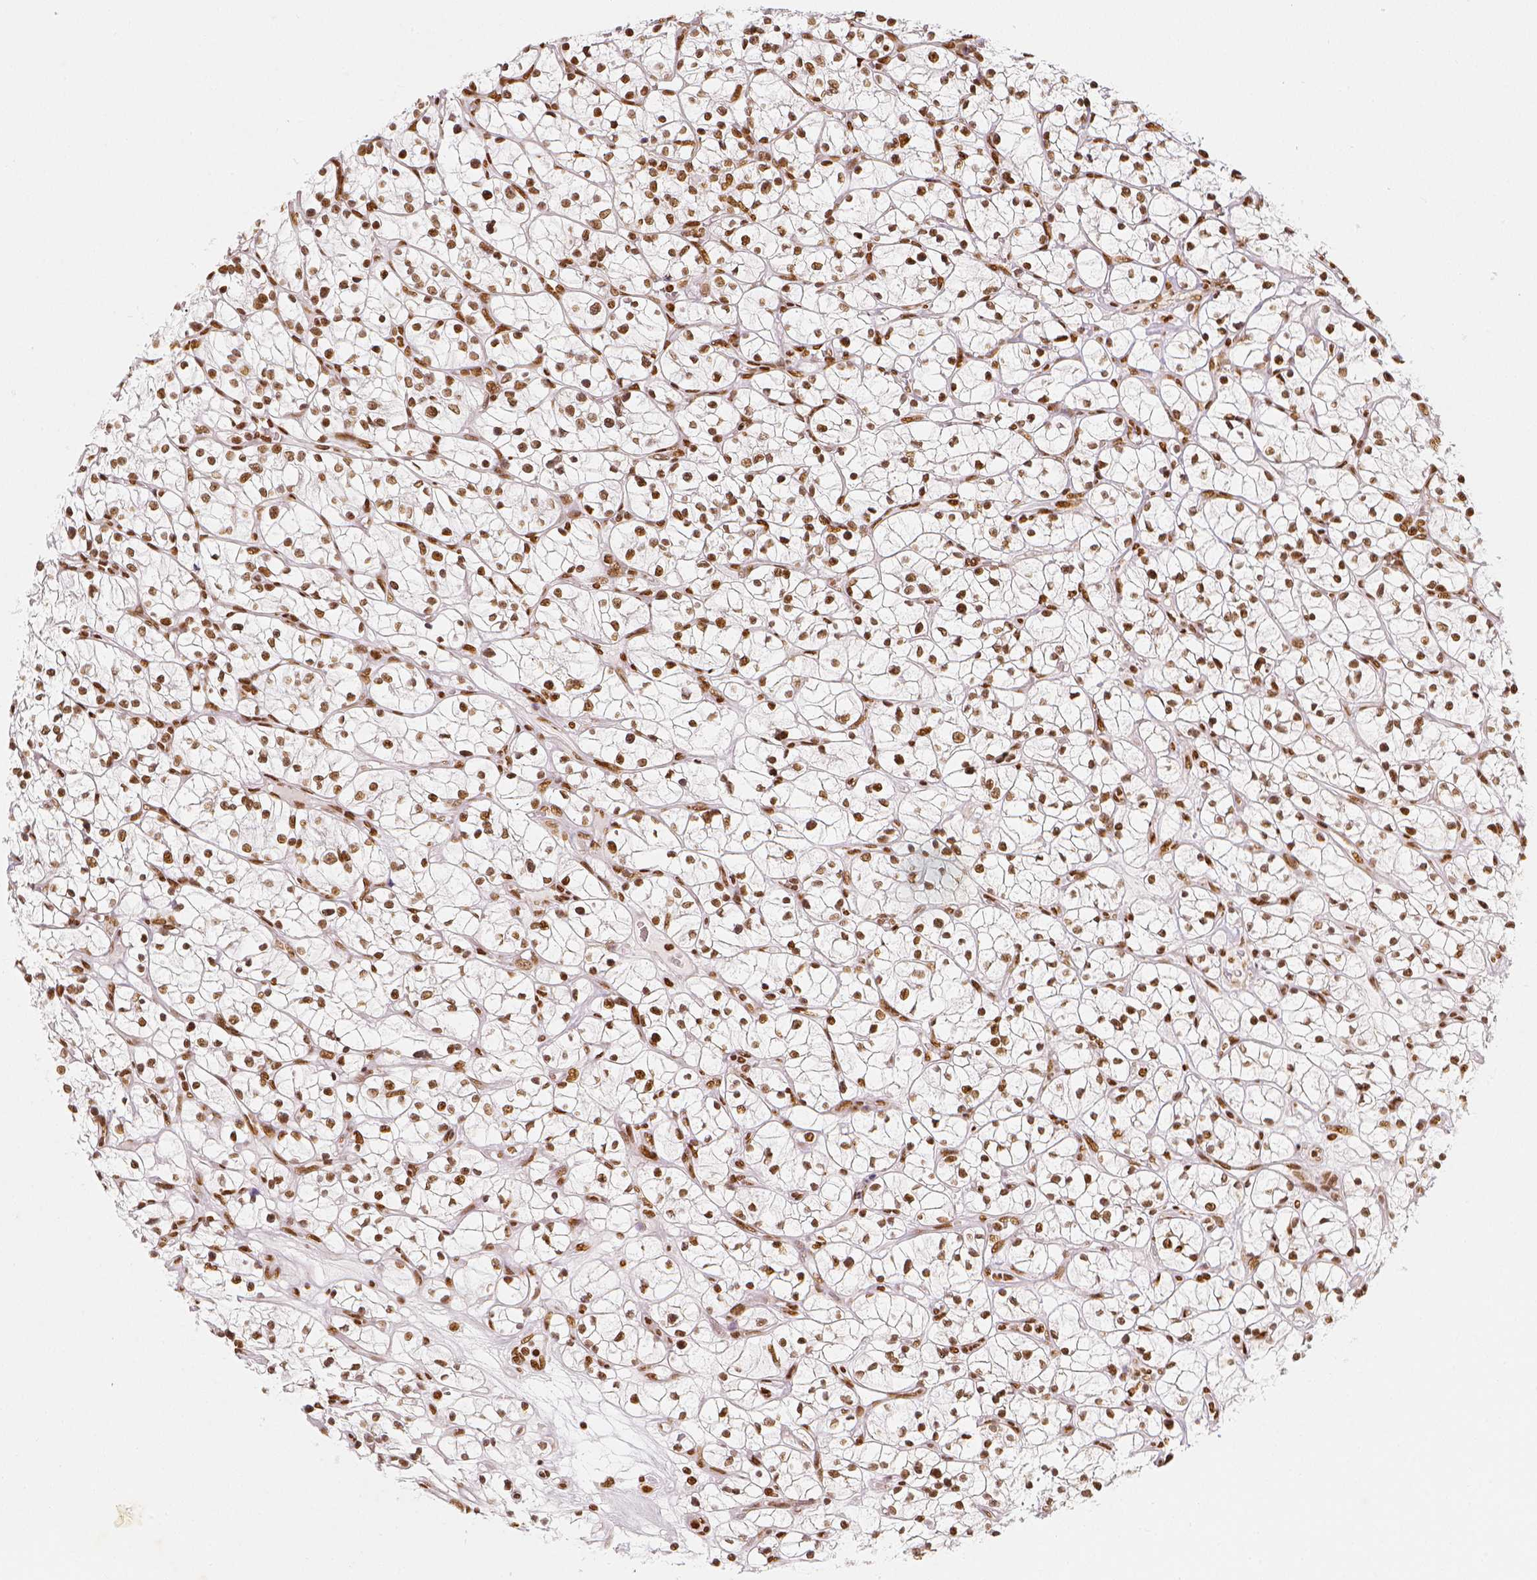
{"staining": {"intensity": "strong", "quantity": ">75%", "location": "nuclear"}, "tissue": "renal cancer", "cell_type": "Tumor cells", "image_type": "cancer", "snomed": [{"axis": "morphology", "description": "Adenocarcinoma, NOS"}, {"axis": "topography", "description": "Kidney"}], "caption": "Immunohistochemical staining of renal cancer (adenocarcinoma) exhibits high levels of strong nuclear expression in approximately >75% of tumor cells.", "gene": "KDM5B", "patient": {"sex": "female", "age": 64}}